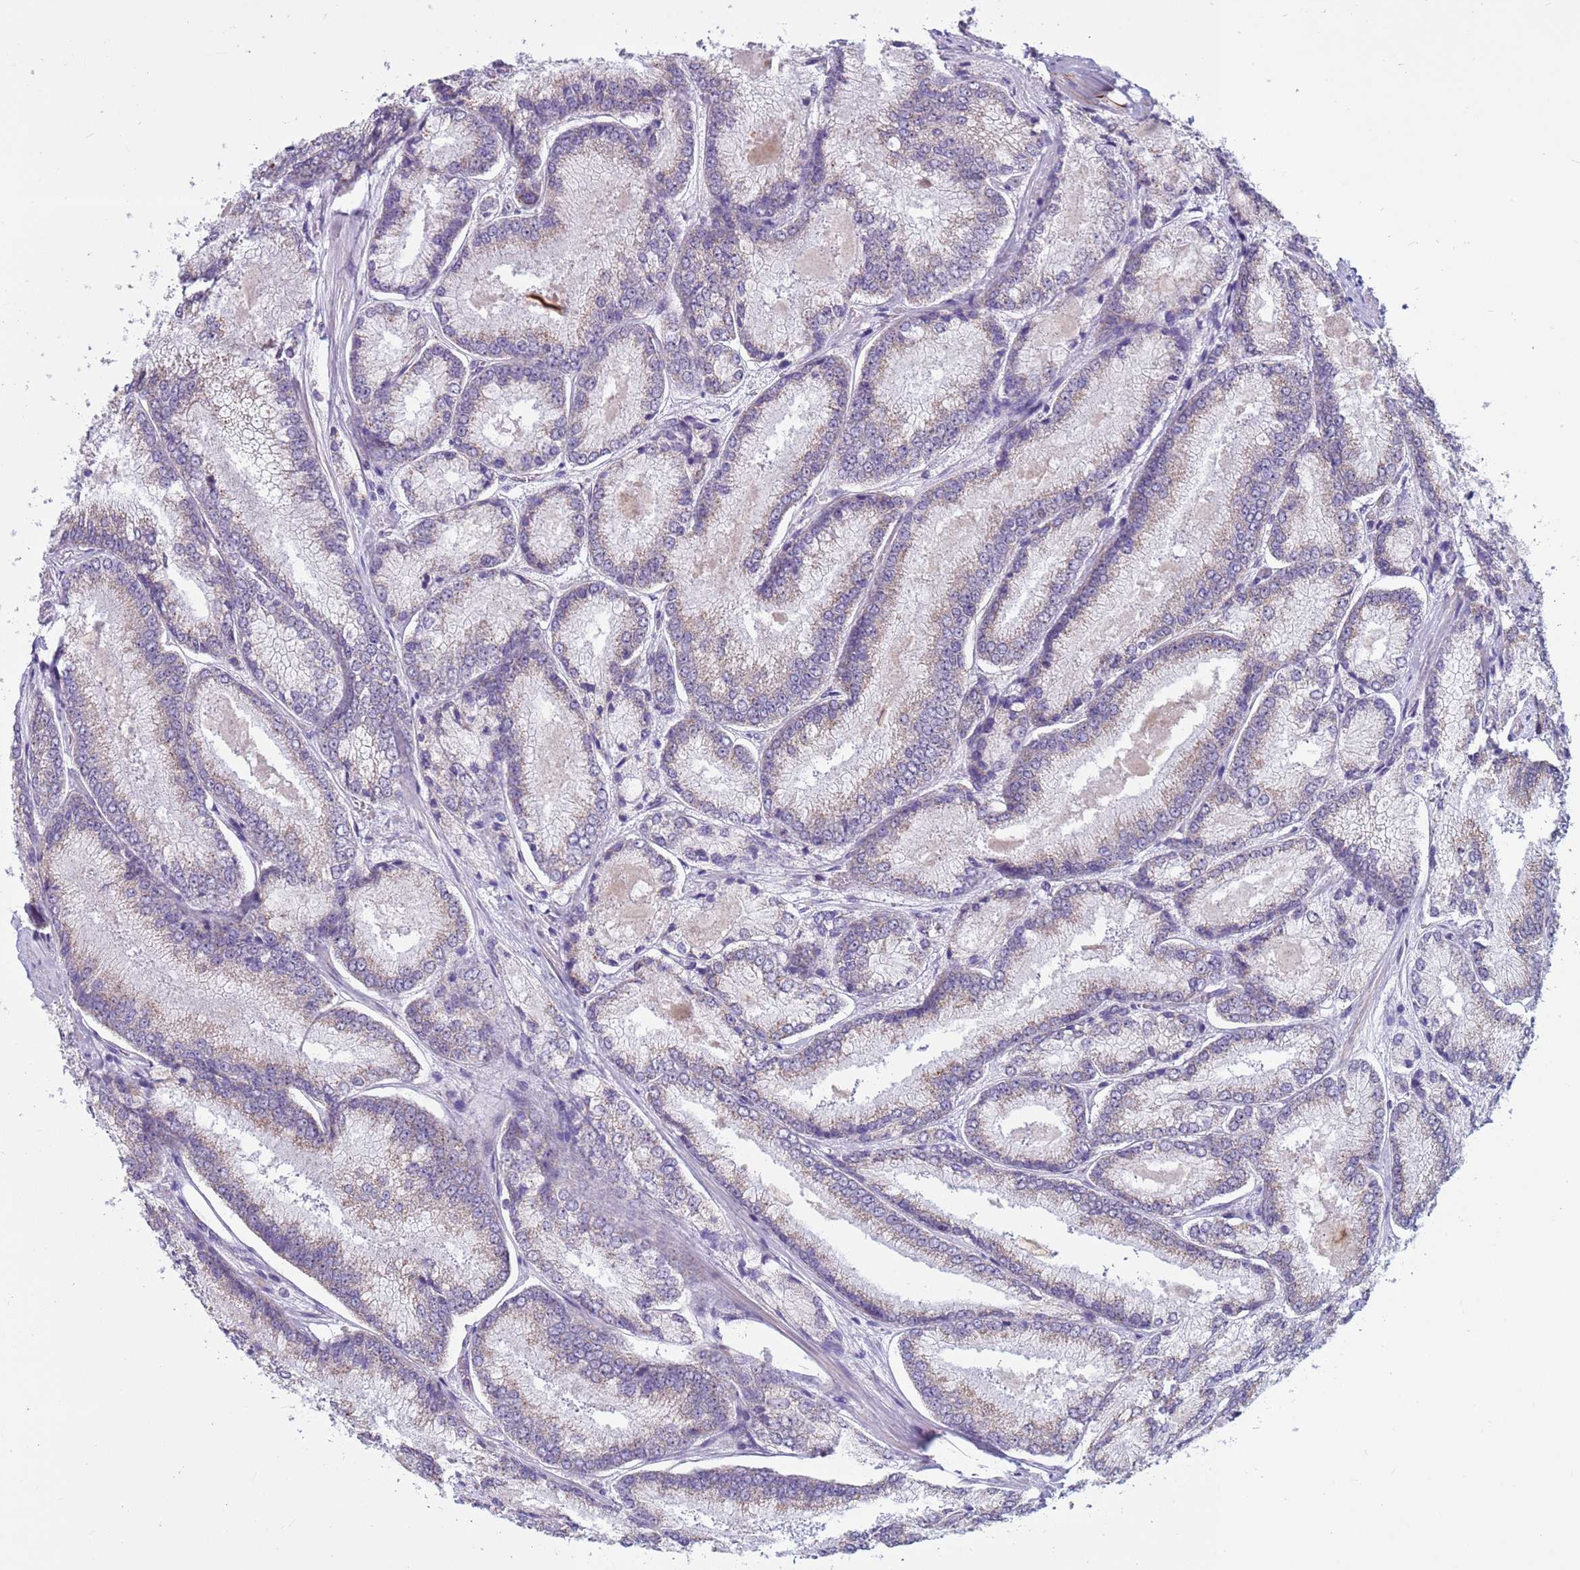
{"staining": {"intensity": "weak", "quantity": "25%-75%", "location": "cytoplasmic/membranous"}, "tissue": "prostate cancer", "cell_type": "Tumor cells", "image_type": "cancer", "snomed": [{"axis": "morphology", "description": "Adenocarcinoma, Low grade"}, {"axis": "topography", "description": "Prostate"}], "caption": "Prostate cancer (adenocarcinoma (low-grade)) stained with DAB immunohistochemistry demonstrates low levels of weak cytoplasmic/membranous expression in about 25%-75% of tumor cells.", "gene": "CDK2AP2", "patient": {"sex": "male", "age": 74}}